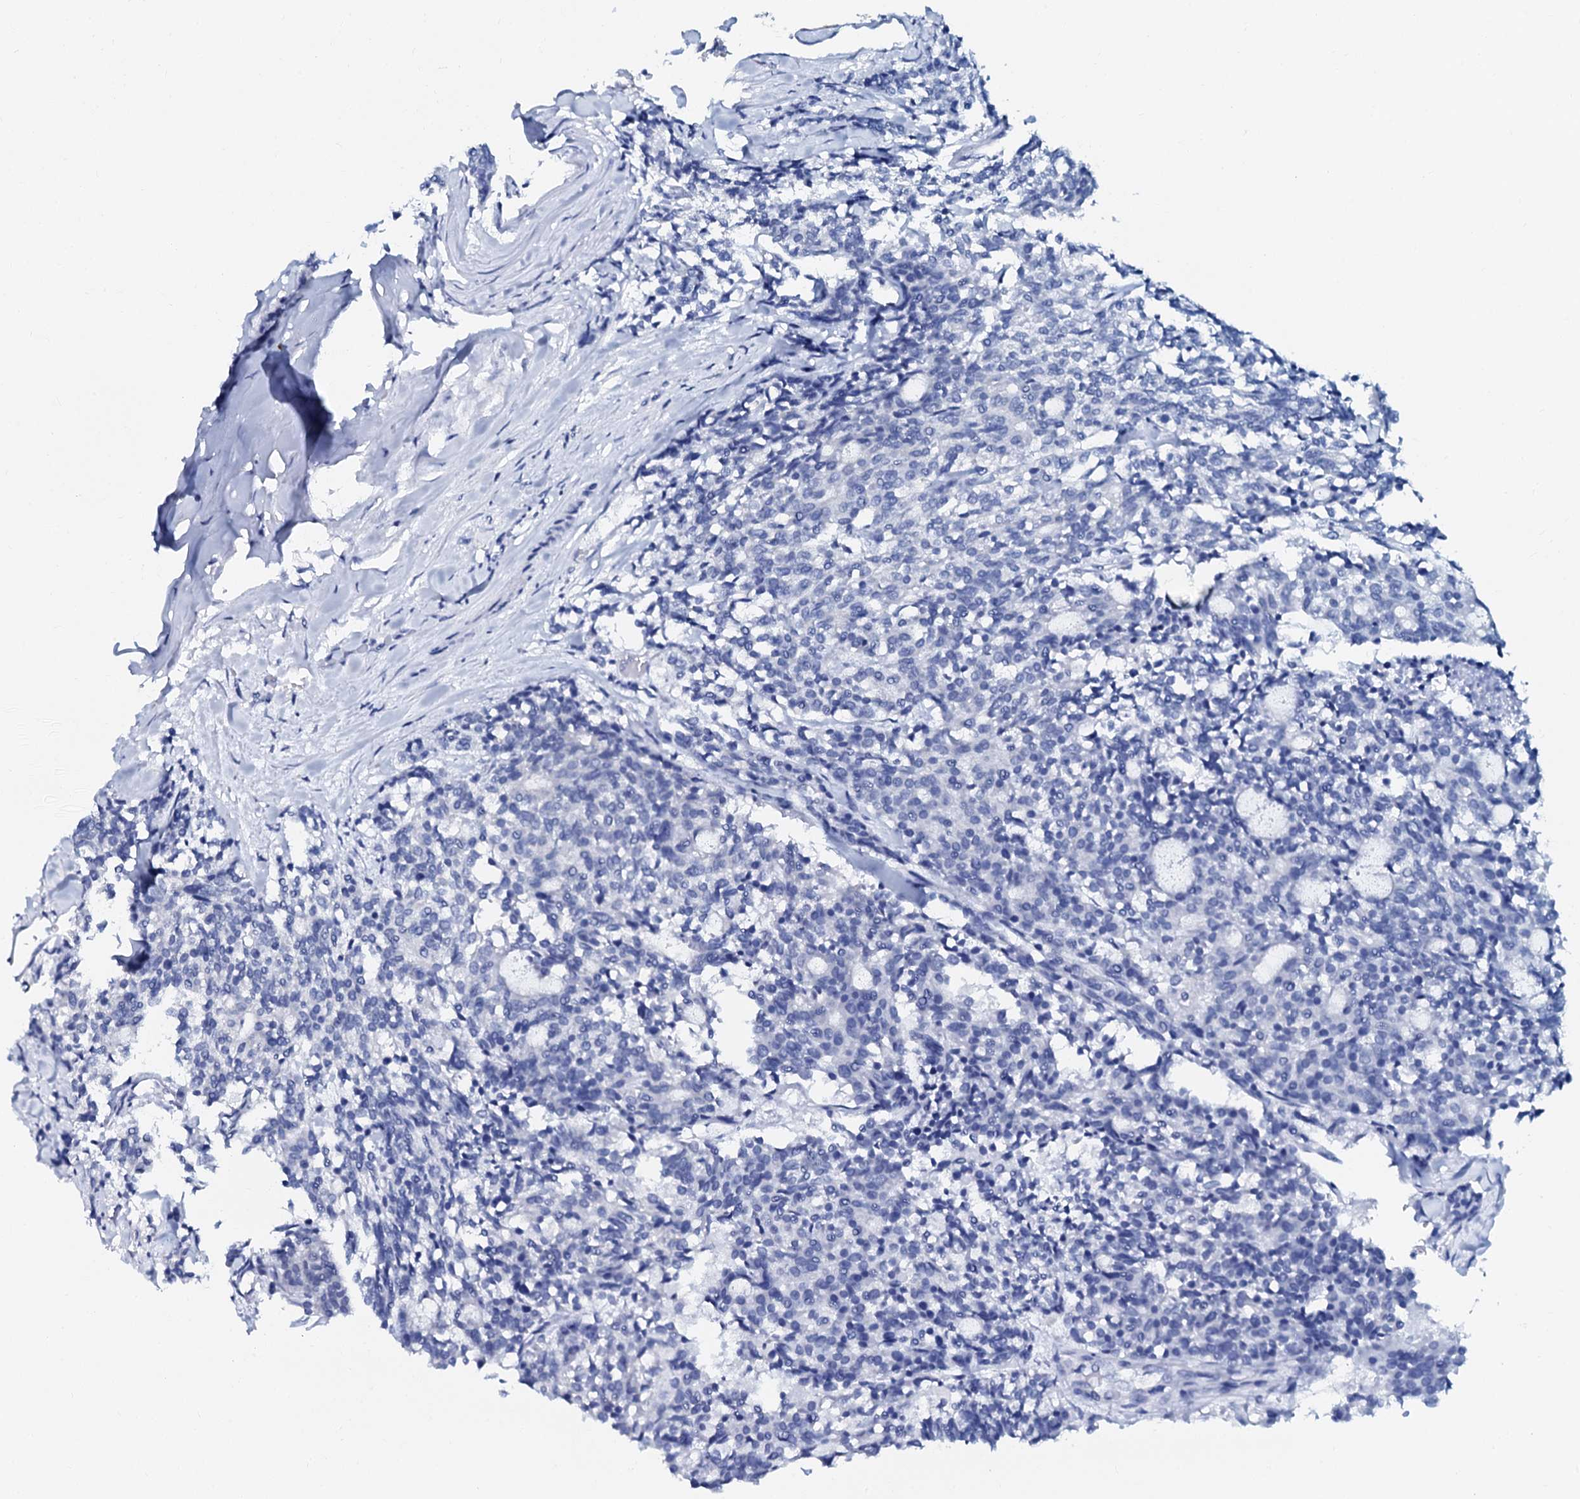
{"staining": {"intensity": "negative", "quantity": "none", "location": "none"}, "tissue": "carcinoid", "cell_type": "Tumor cells", "image_type": "cancer", "snomed": [{"axis": "morphology", "description": "Carcinoid, malignant, NOS"}, {"axis": "topography", "description": "Pancreas"}], "caption": "The histopathology image demonstrates no staining of tumor cells in carcinoid.", "gene": "SLC37A4", "patient": {"sex": "female", "age": 54}}